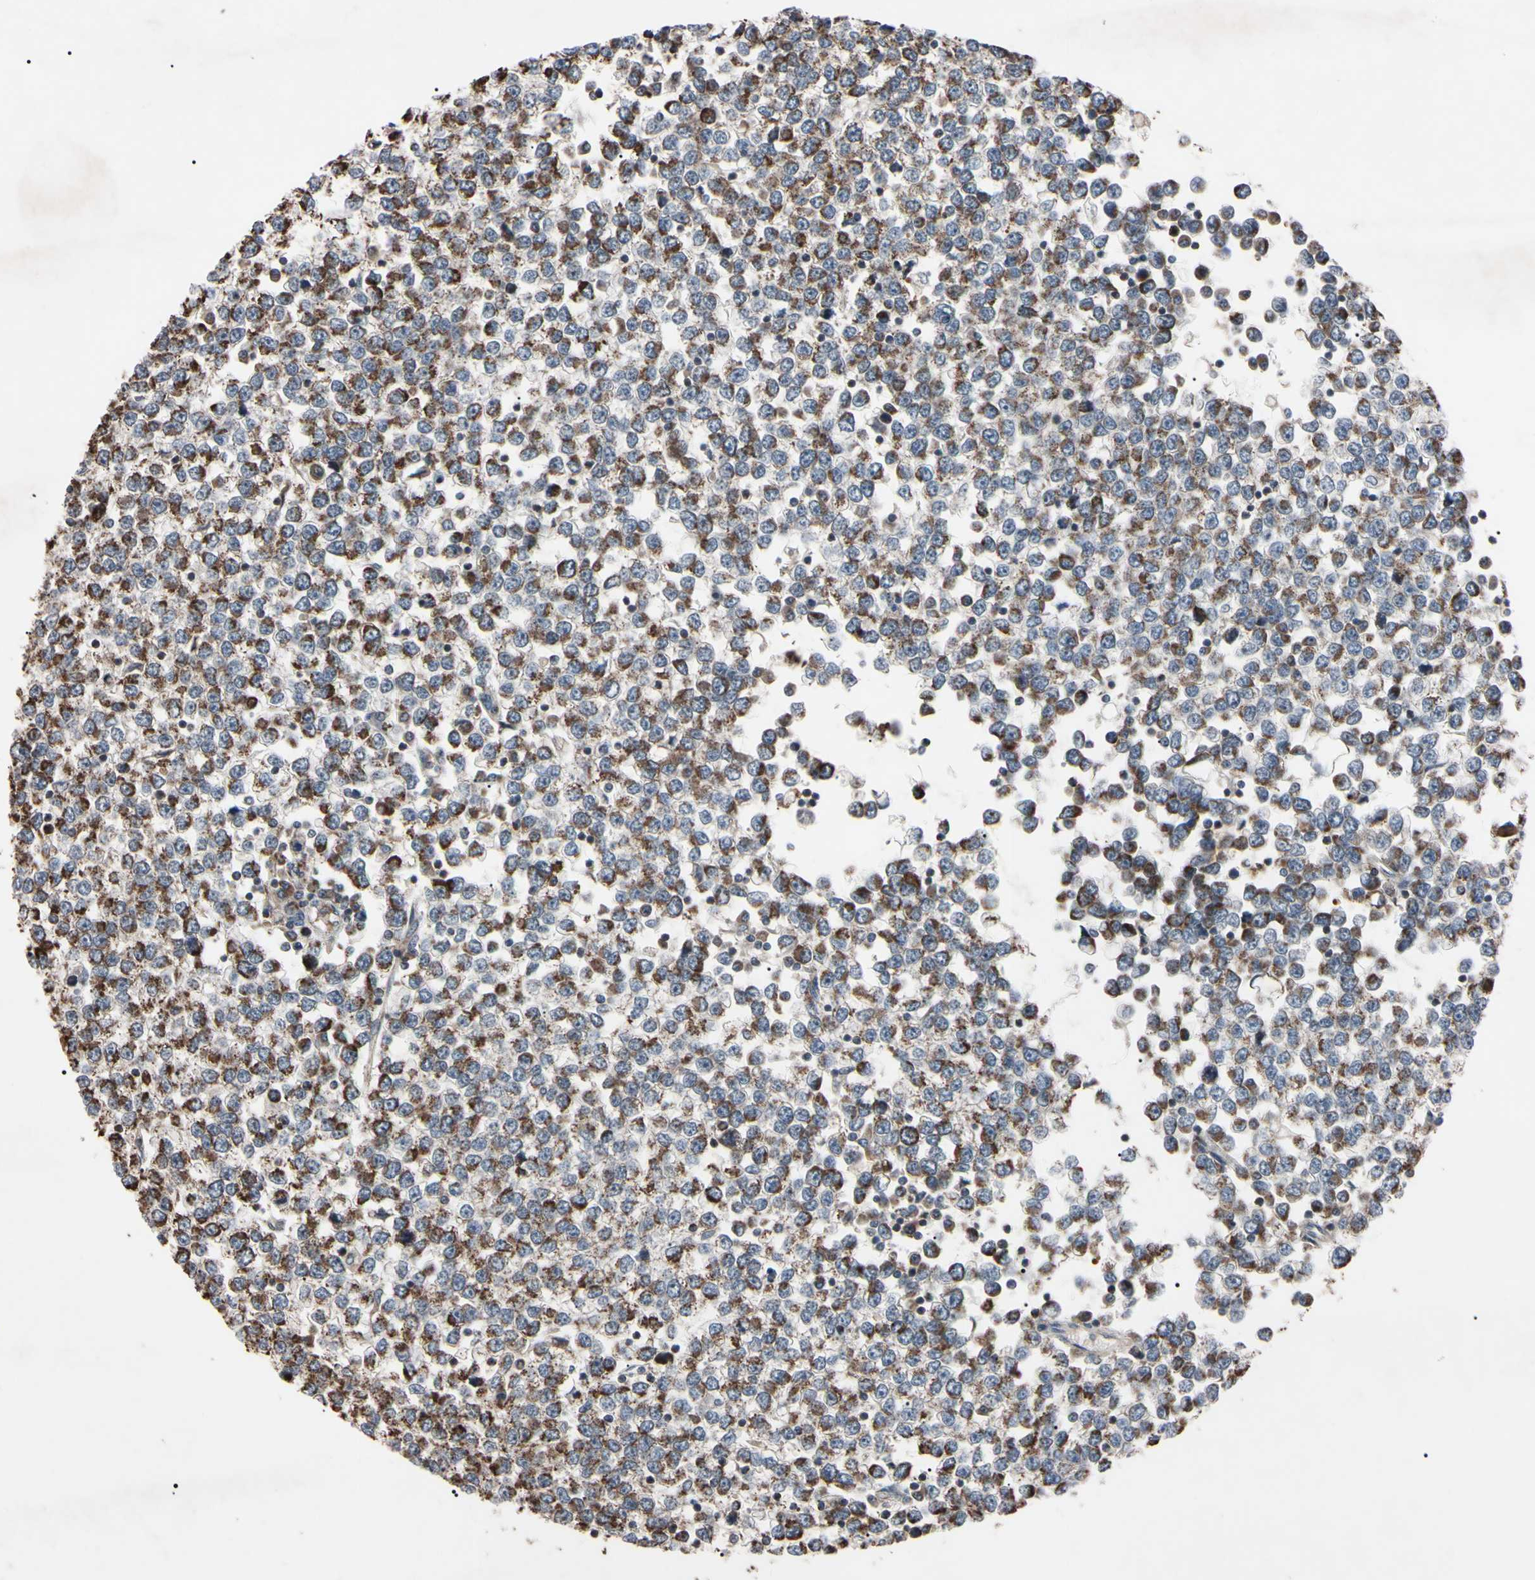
{"staining": {"intensity": "moderate", "quantity": "<25%", "location": "cytoplasmic/membranous"}, "tissue": "testis cancer", "cell_type": "Tumor cells", "image_type": "cancer", "snomed": [{"axis": "morphology", "description": "Seminoma, NOS"}, {"axis": "topography", "description": "Testis"}], "caption": "Testis cancer stained with a brown dye exhibits moderate cytoplasmic/membranous positive staining in approximately <25% of tumor cells.", "gene": "TNFRSF1A", "patient": {"sex": "male", "age": 65}}